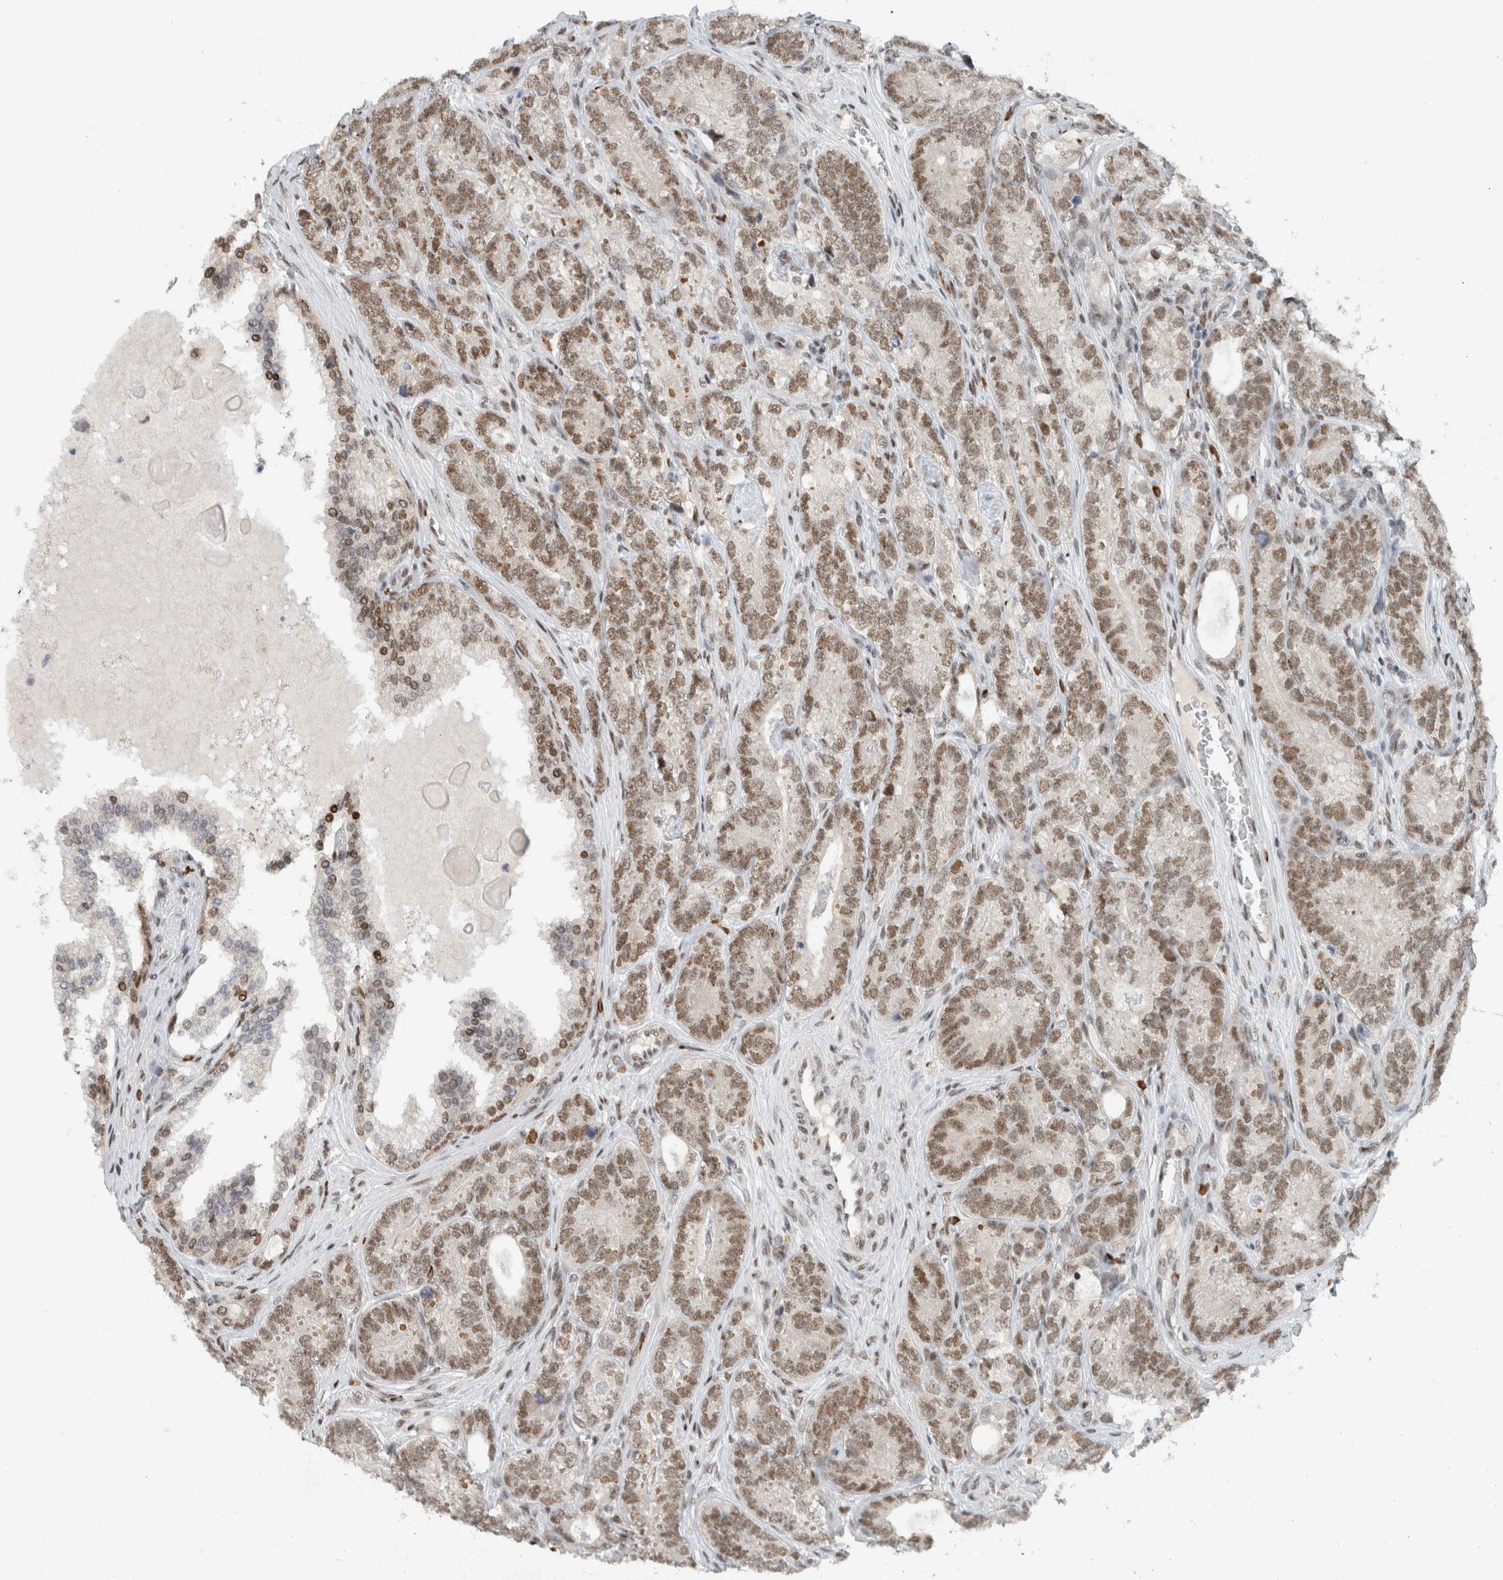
{"staining": {"intensity": "moderate", "quantity": ">75%", "location": "nuclear"}, "tissue": "prostate cancer", "cell_type": "Tumor cells", "image_type": "cancer", "snomed": [{"axis": "morphology", "description": "Adenocarcinoma, High grade"}, {"axis": "topography", "description": "Prostate"}], "caption": "DAB immunohistochemical staining of prostate cancer displays moderate nuclear protein staining in approximately >75% of tumor cells.", "gene": "HNRNPR", "patient": {"sex": "male", "age": 56}}